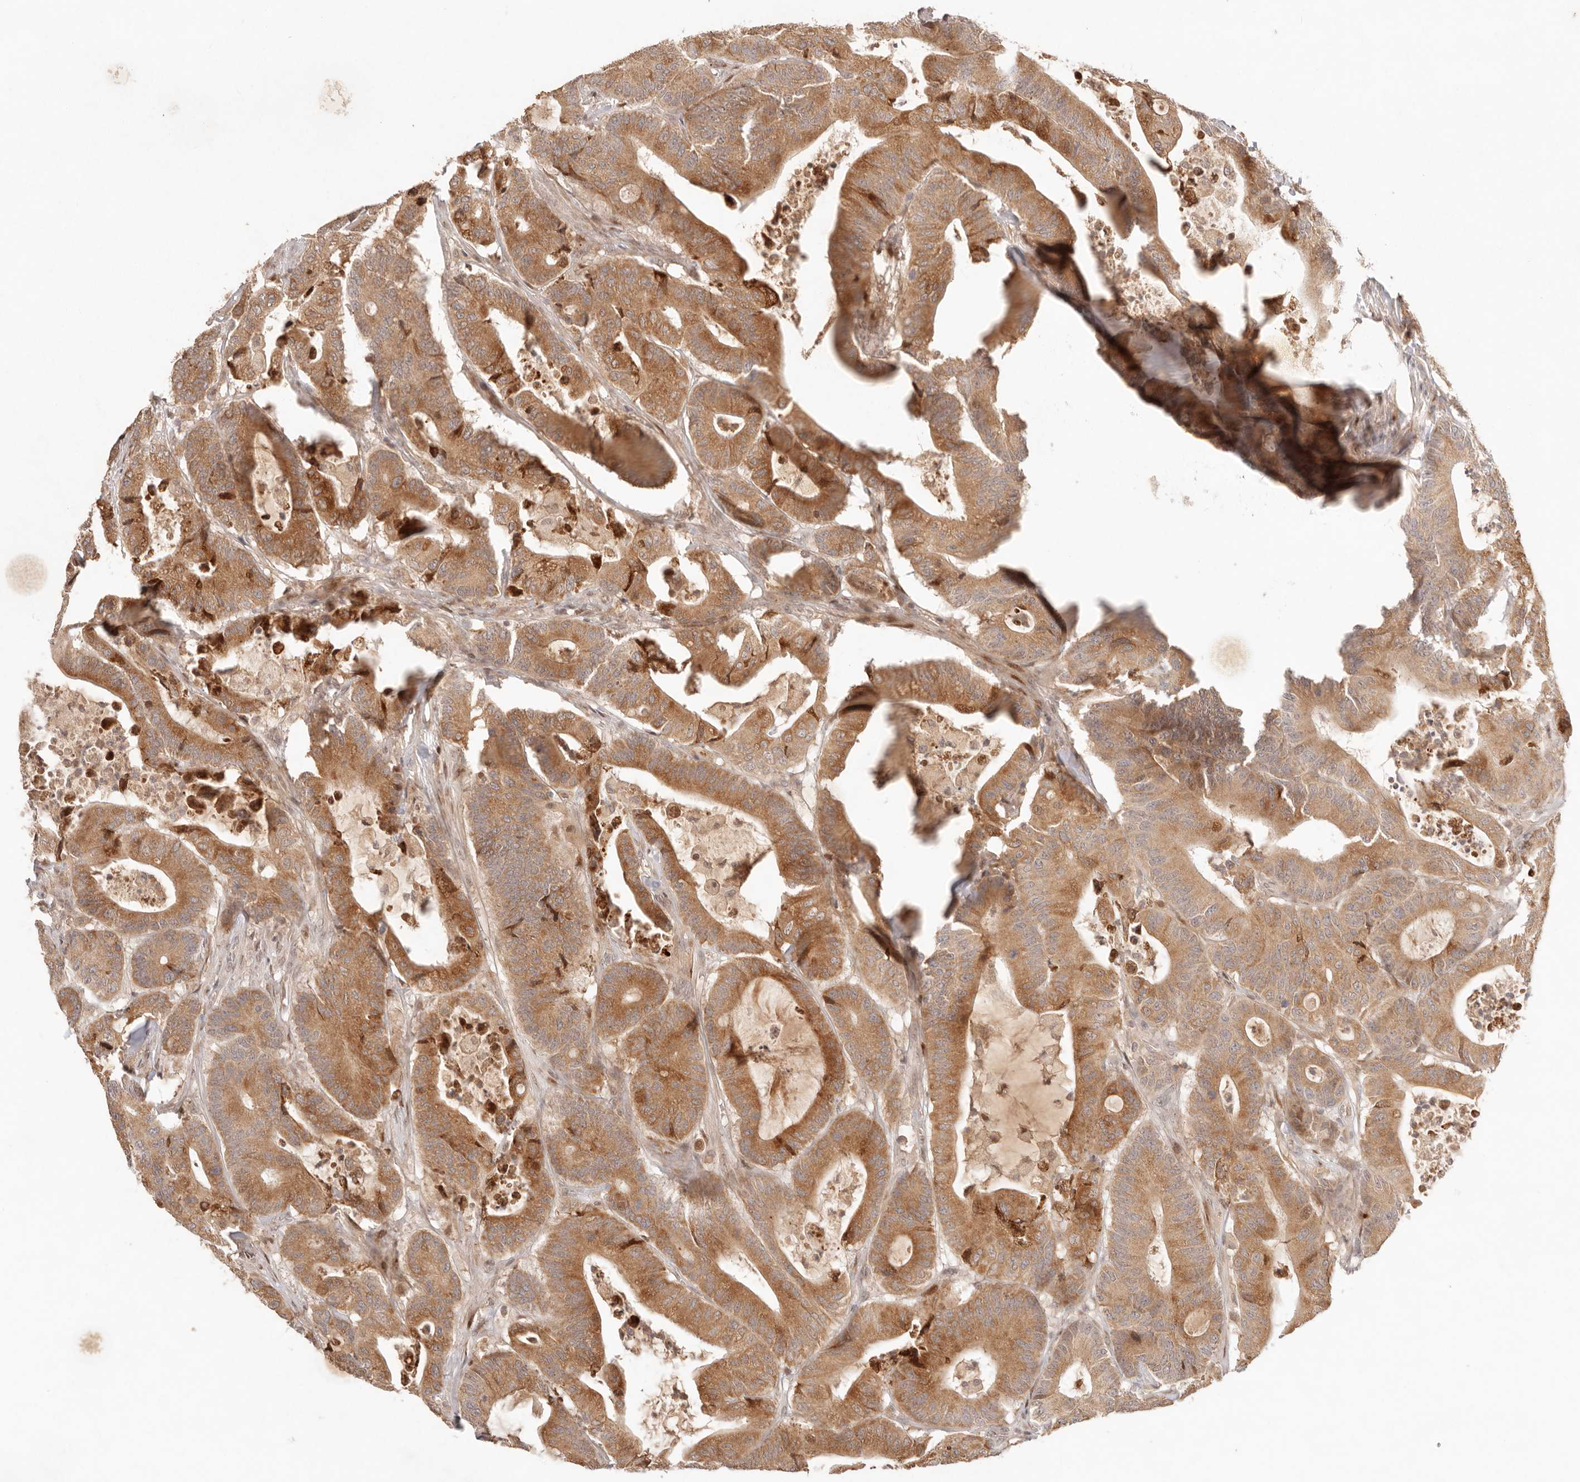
{"staining": {"intensity": "moderate", "quantity": ">75%", "location": "cytoplasmic/membranous"}, "tissue": "colorectal cancer", "cell_type": "Tumor cells", "image_type": "cancer", "snomed": [{"axis": "morphology", "description": "Adenocarcinoma, NOS"}, {"axis": "topography", "description": "Colon"}], "caption": "An image of human colorectal cancer (adenocarcinoma) stained for a protein shows moderate cytoplasmic/membranous brown staining in tumor cells.", "gene": "PHLDA3", "patient": {"sex": "female", "age": 84}}